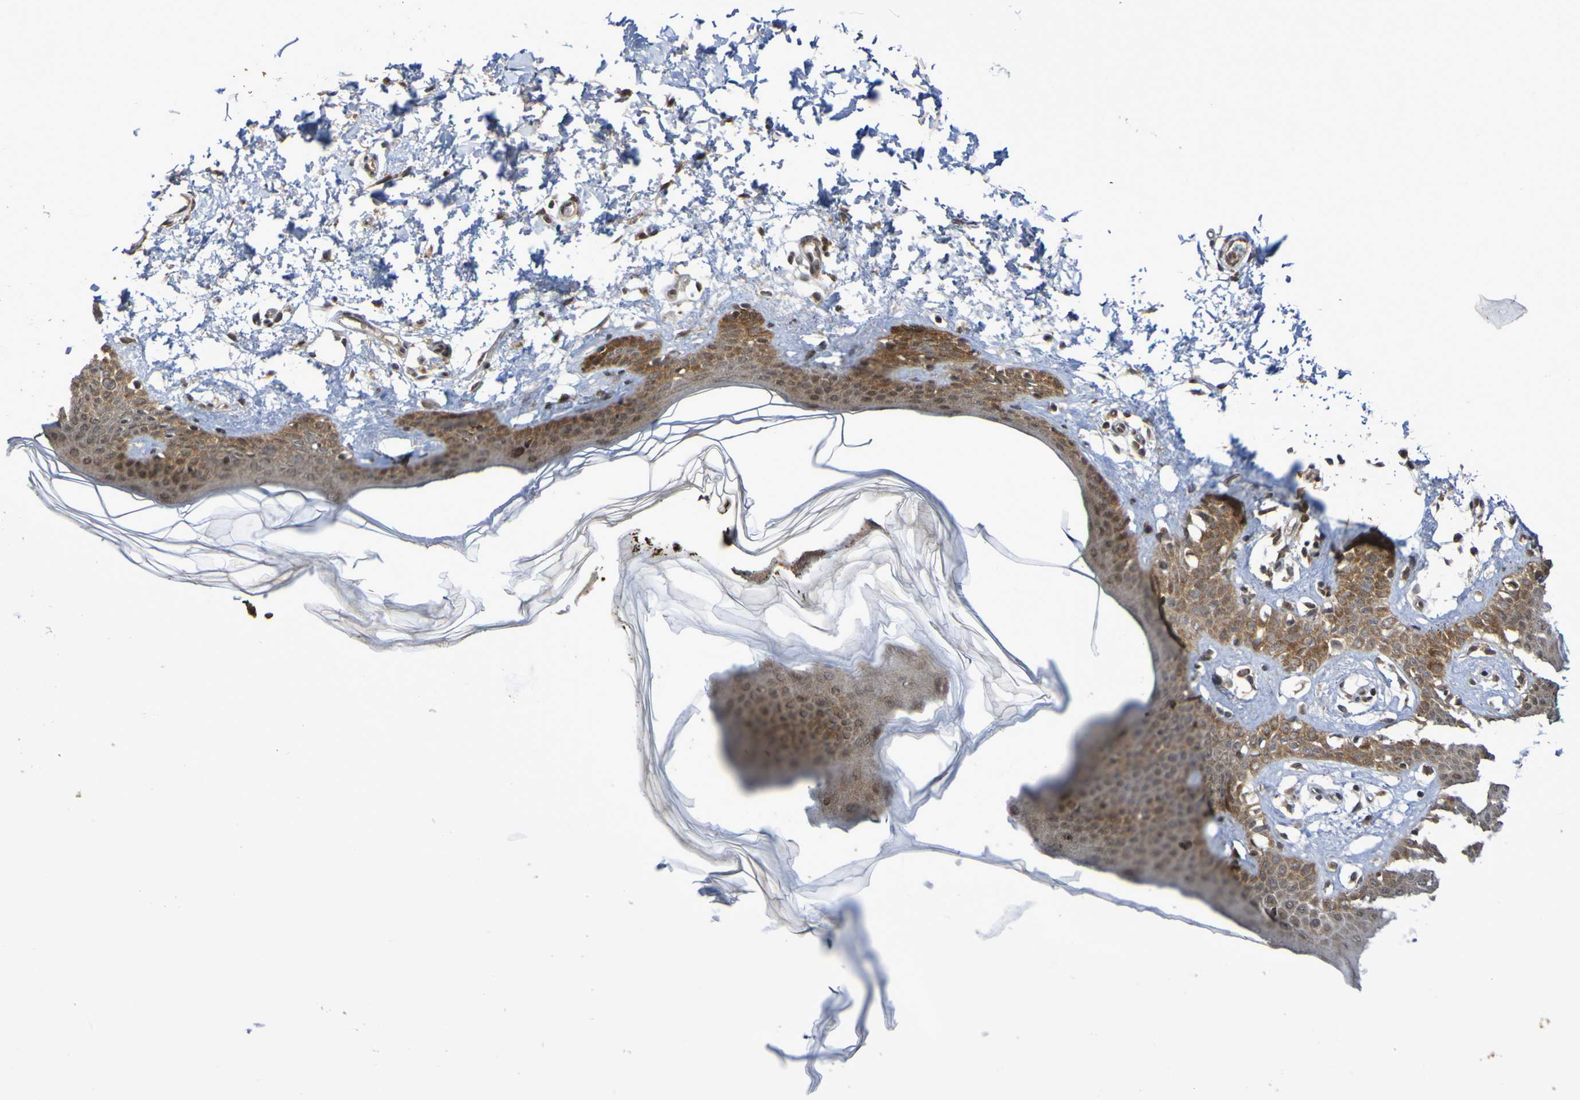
{"staining": {"intensity": "moderate", "quantity": "25%-75%", "location": "cytoplasmic/membranous"}, "tissue": "skin", "cell_type": "Fibroblasts", "image_type": "normal", "snomed": [{"axis": "morphology", "description": "Normal tissue, NOS"}, {"axis": "topography", "description": "Skin"}], "caption": "Immunohistochemical staining of unremarkable skin exhibits 25%-75% levels of moderate cytoplasmic/membranous protein expression in about 25%-75% of fibroblasts.", "gene": "ITLN1", "patient": {"sex": "male", "age": 53}}